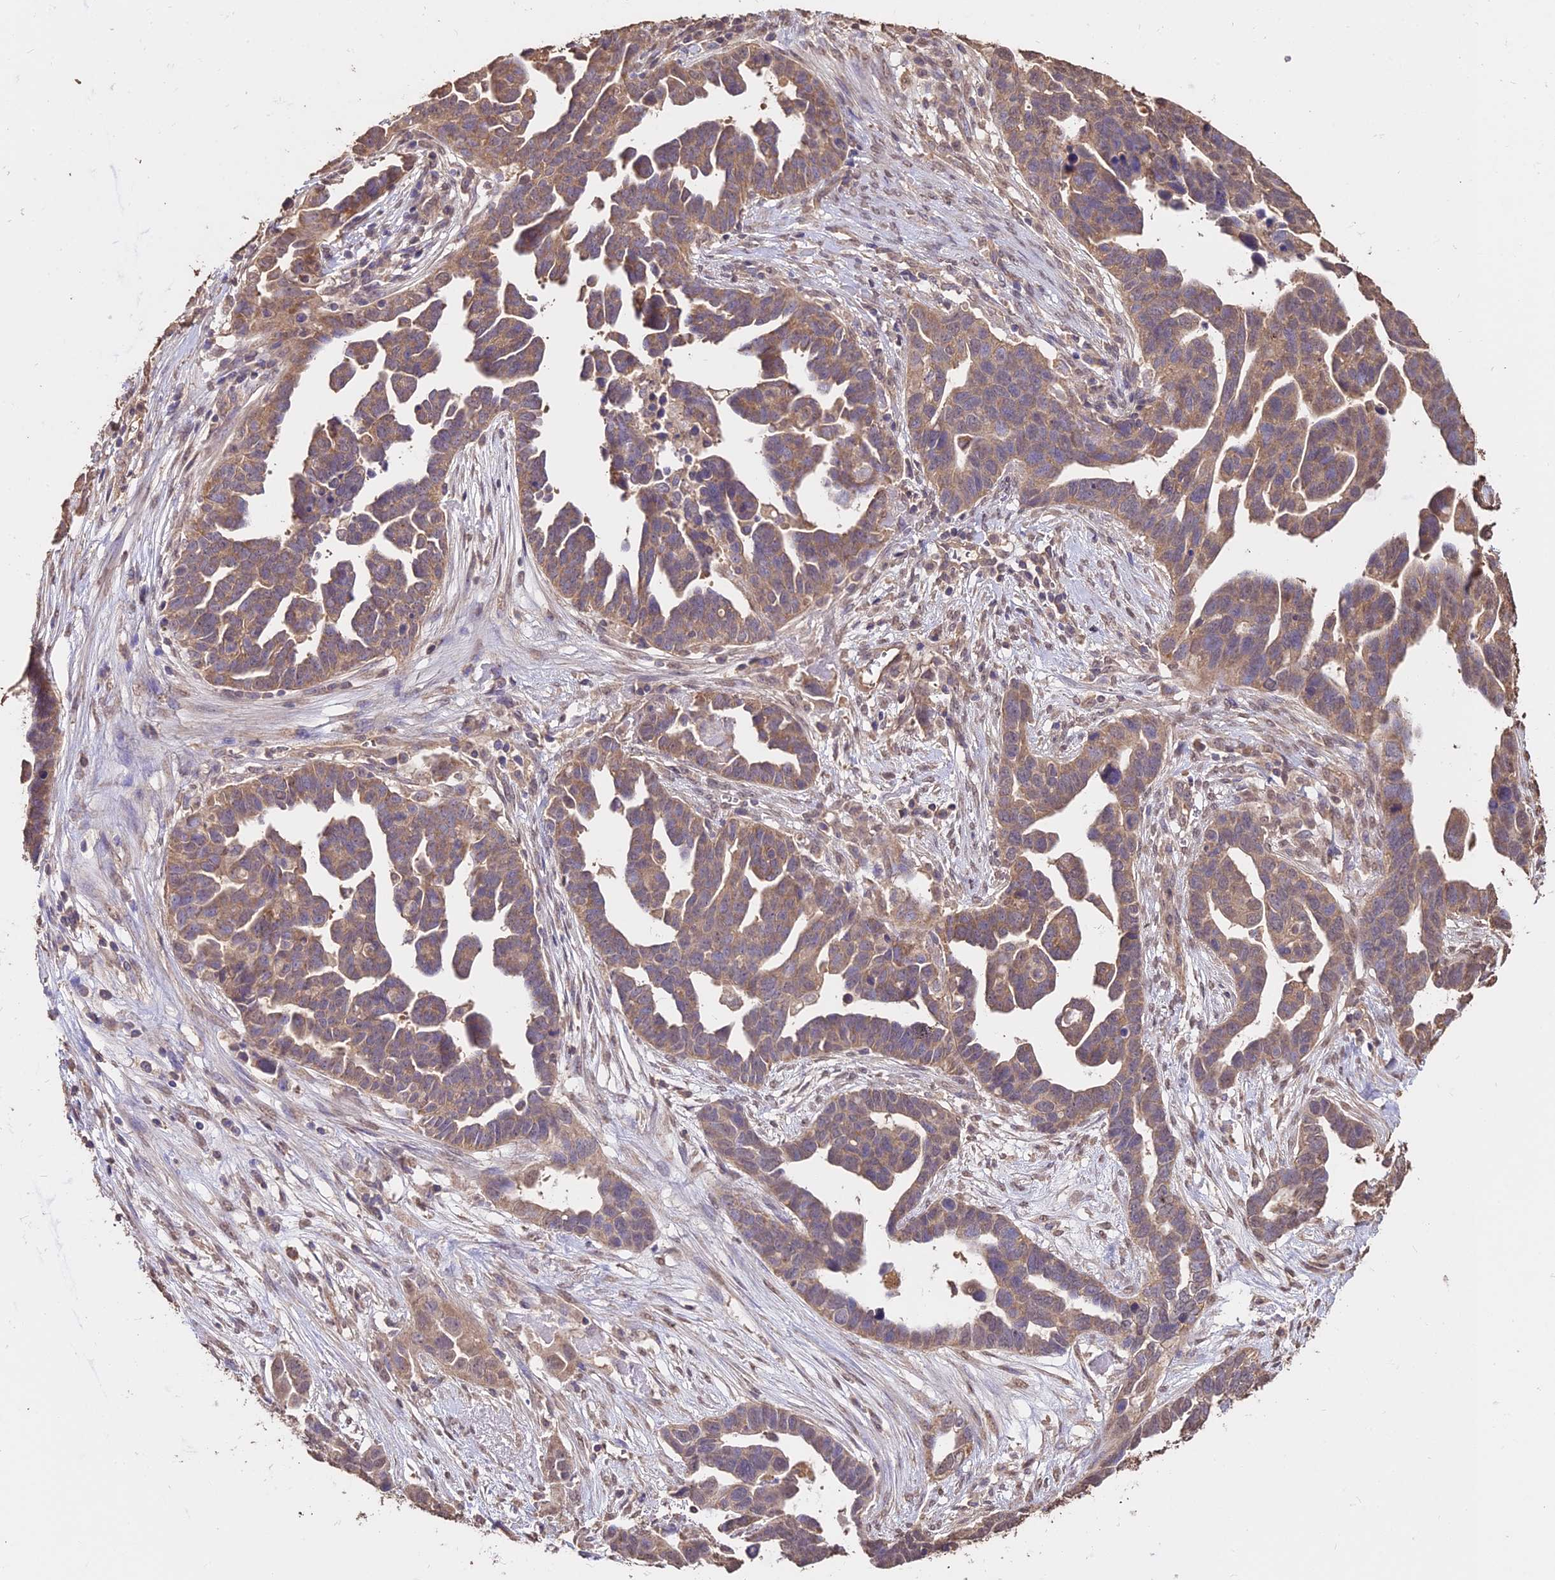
{"staining": {"intensity": "moderate", "quantity": ">75%", "location": "cytoplasmic/membranous"}, "tissue": "ovarian cancer", "cell_type": "Tumor cells", "image_type": "cancer", "snomed": [{"axis": "morphology", "description": "Cystadenocarcinoma, serous, NOS"}, {"axis": "topography", "description": "Ovary"}], "caption": "Tumor cells demonstrate moderate cytoplasmic/membranous positivity in approximately >75% of cells in ovarian cancer. Immunohistochemistry stains the protein in brown and the nuclei are stained blue.", "gene": "METTL13", "patient": {"sex": "female", "age": 54}}